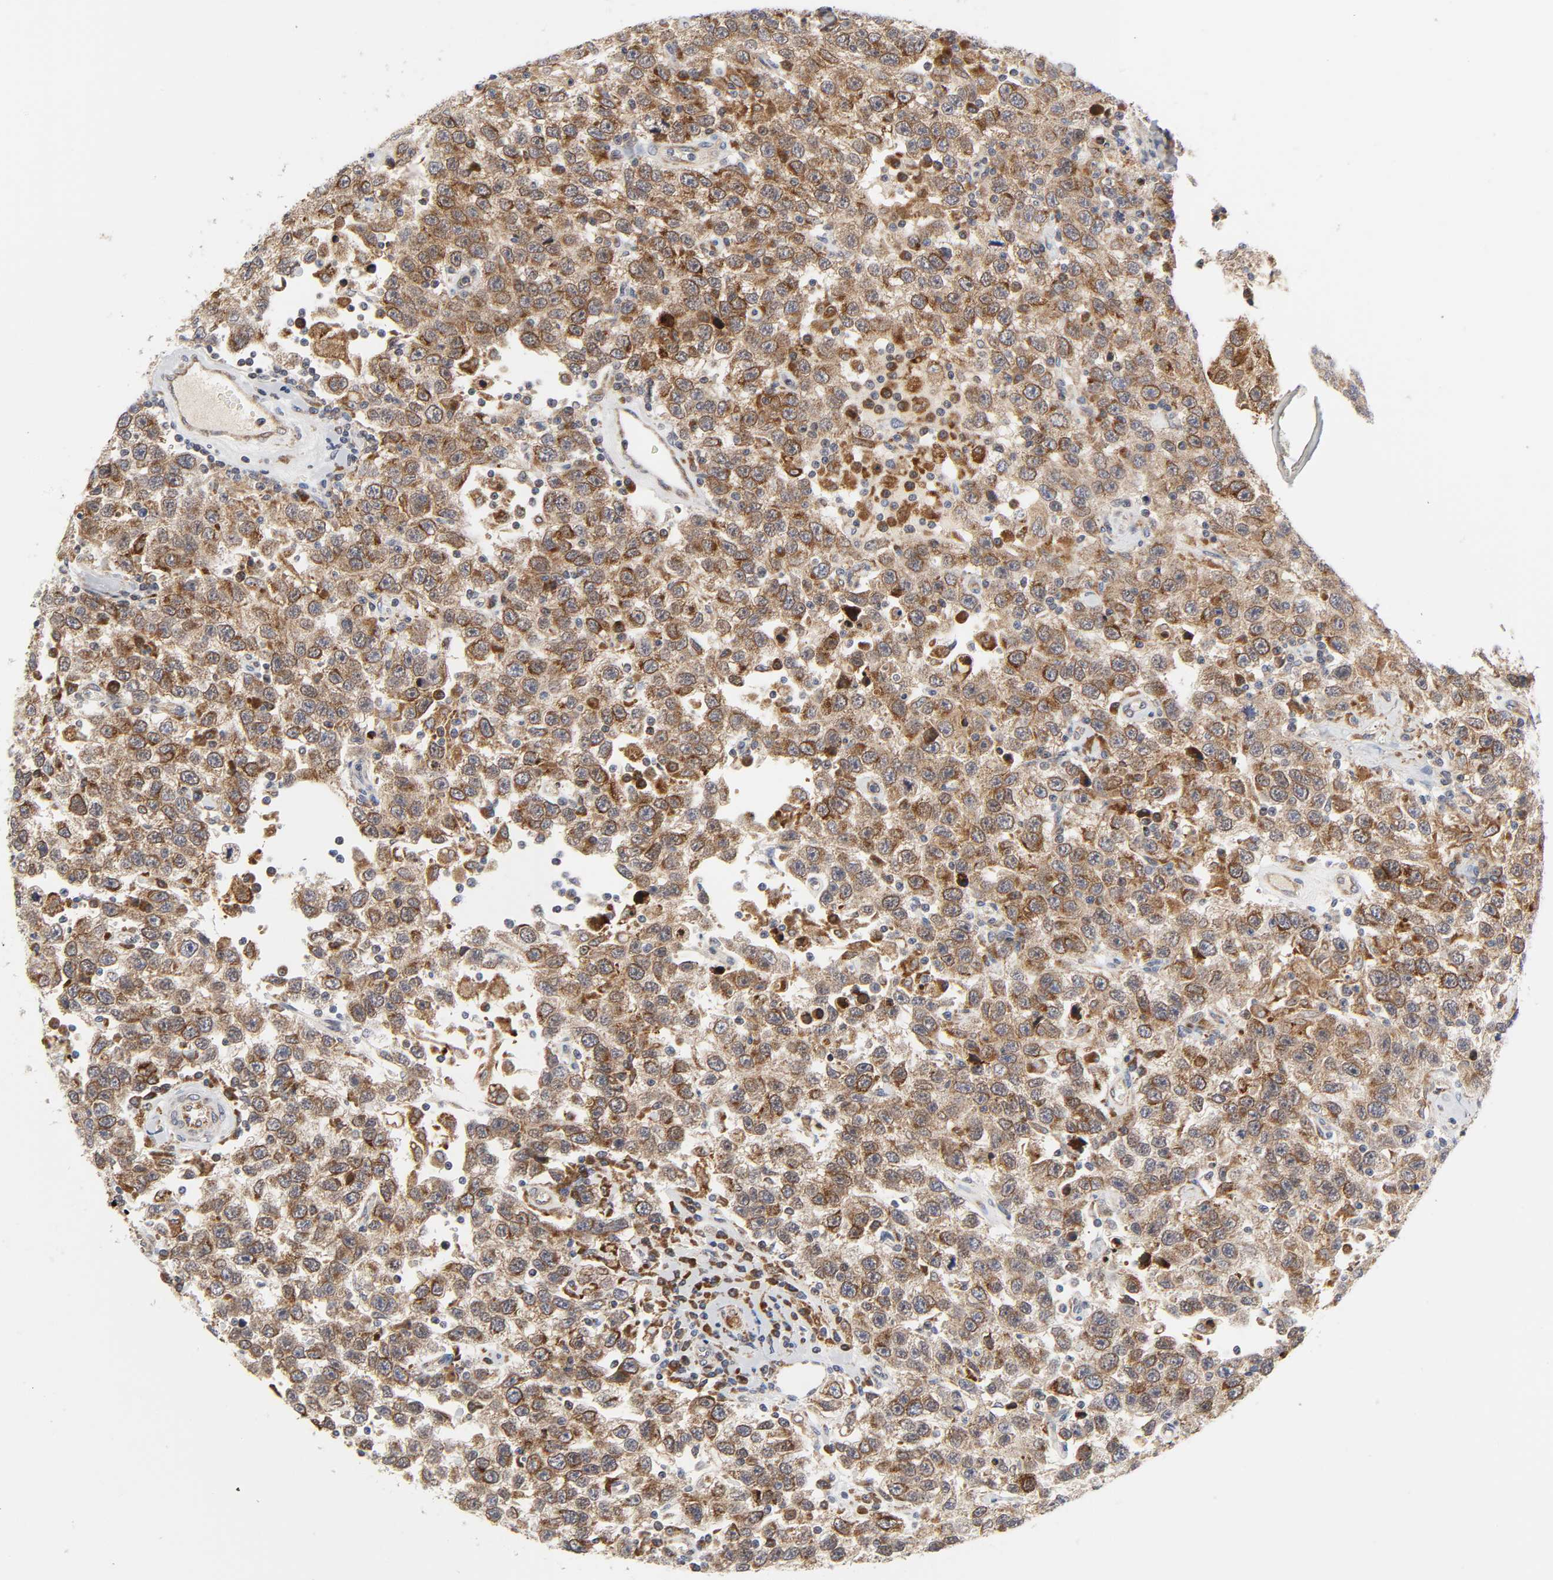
{"staining": {"intensity": "moderate", "quantity": ">75%", "location": "cytoplasmic/membranous"}, "tissue": "testis cancer", "cell_type": "Tumor cells", "image_type": "cancer", "snomed": [{"axis": "morphology", "description": "Seminoma, NOS"}, {"axis": "topography", "description": "Testis"}], "caption": "High-magnification brightfield microscopy of testis cancer (seminoma) stained with DAB (3,3'-diaminobenzidine) (brown) and counterstained with hematoxylin (blue). tumor cells exhibit moderate cytoplasmic/membranous staining is seen in approximately>75% of cells.", "gene": "BAX", "patient": {"sex": "male", "age": 41}}